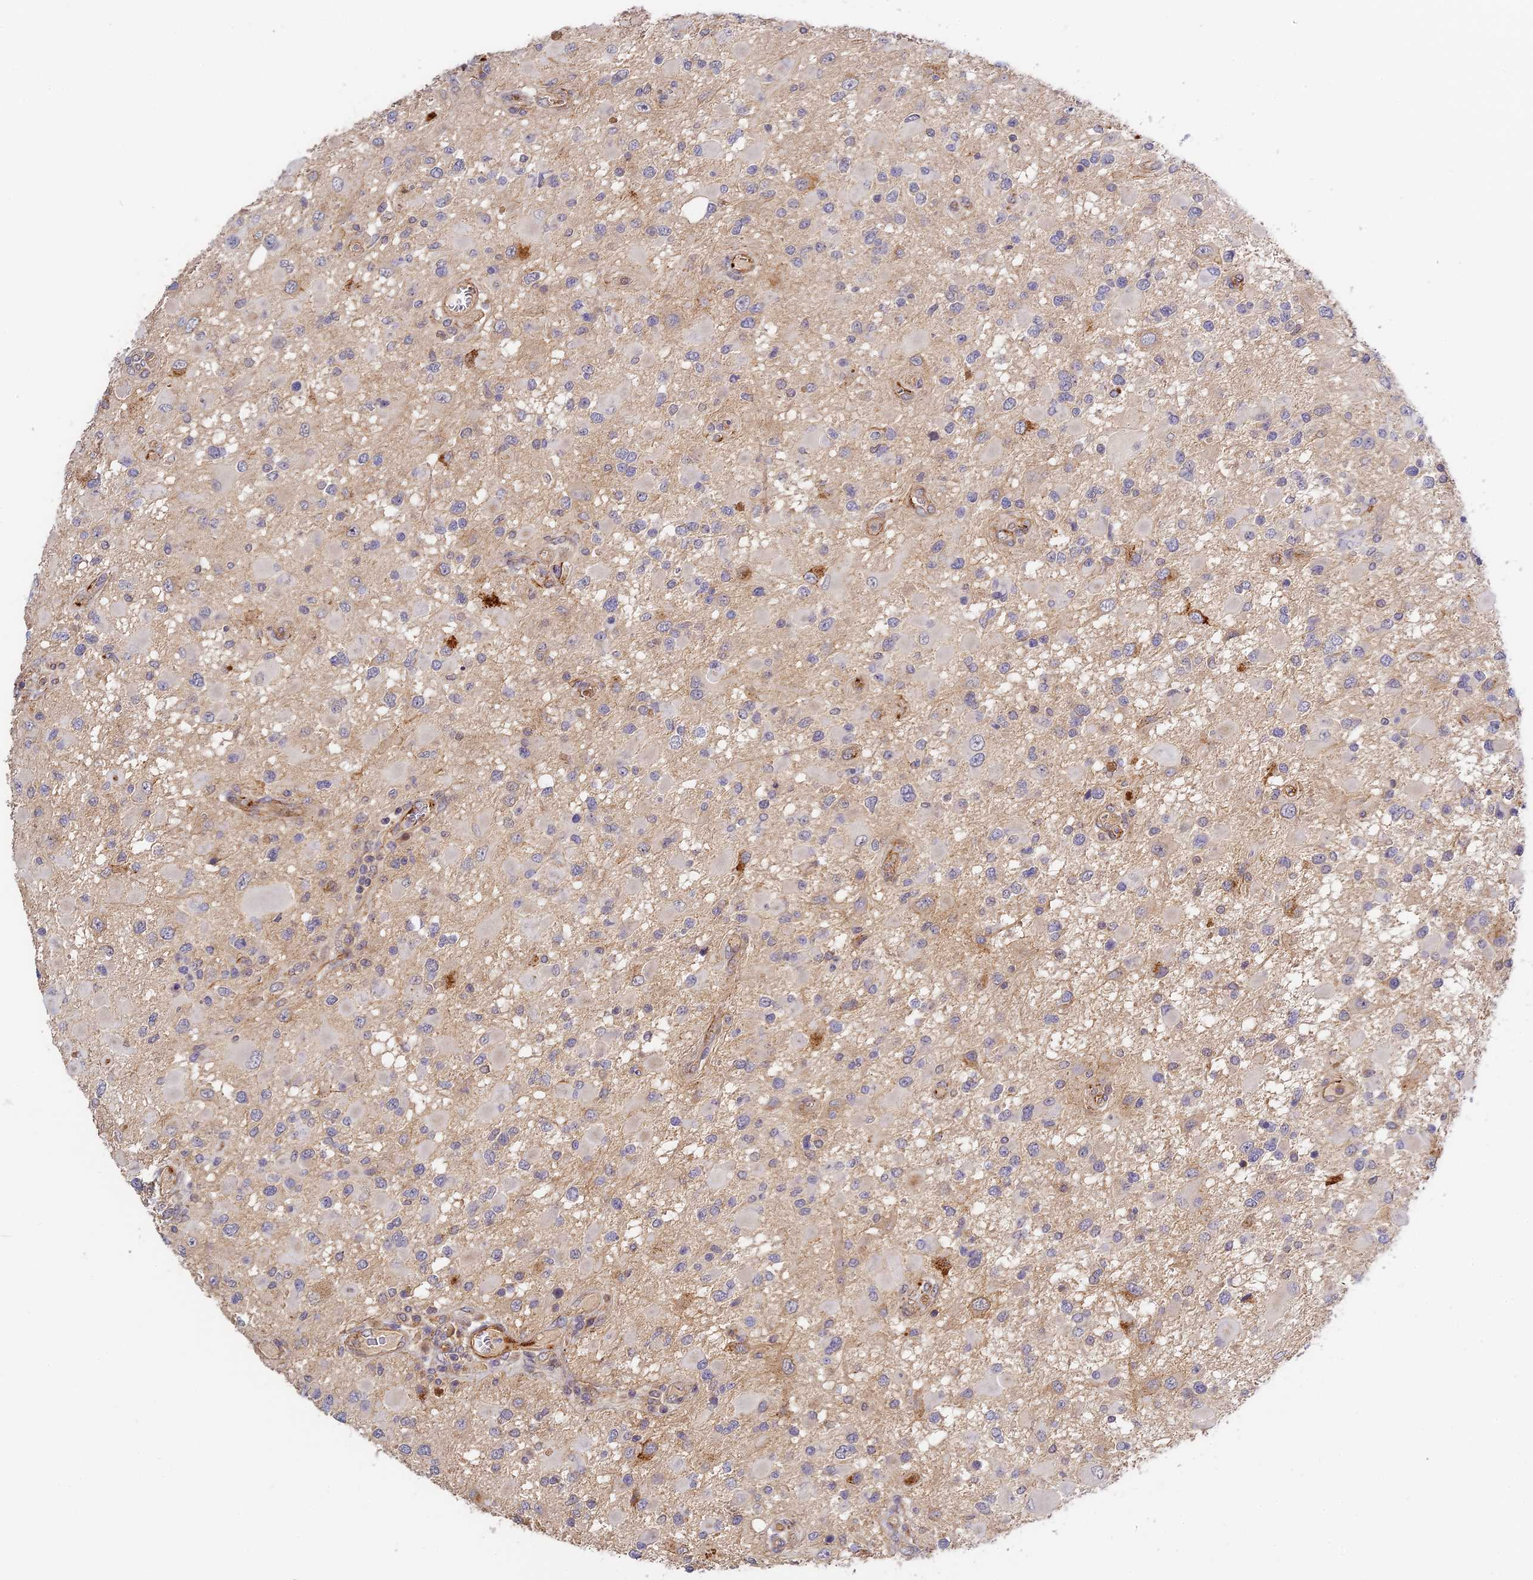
{"staining": {"intensity": "negative", "quantity": "none", "location": "none"}, "tissue": "glioma", "cell_type": "Tumor cells", "image_type": "cancer", "snomed": [{"axis": "morphology", "description": "Glioma, malignant, High grade"}, {"axis": "topography", "description": "Brain"}], "caption": "Immunohistochemistry (IHC) histopathology image of neoplastic tissue: glioma stained with DAB (3,3'-diaminobenzidine) reveals no significant protein positivity in tumor cells.", "gene": "MISP3", "patient": {"sex": "male", "age": 53}}